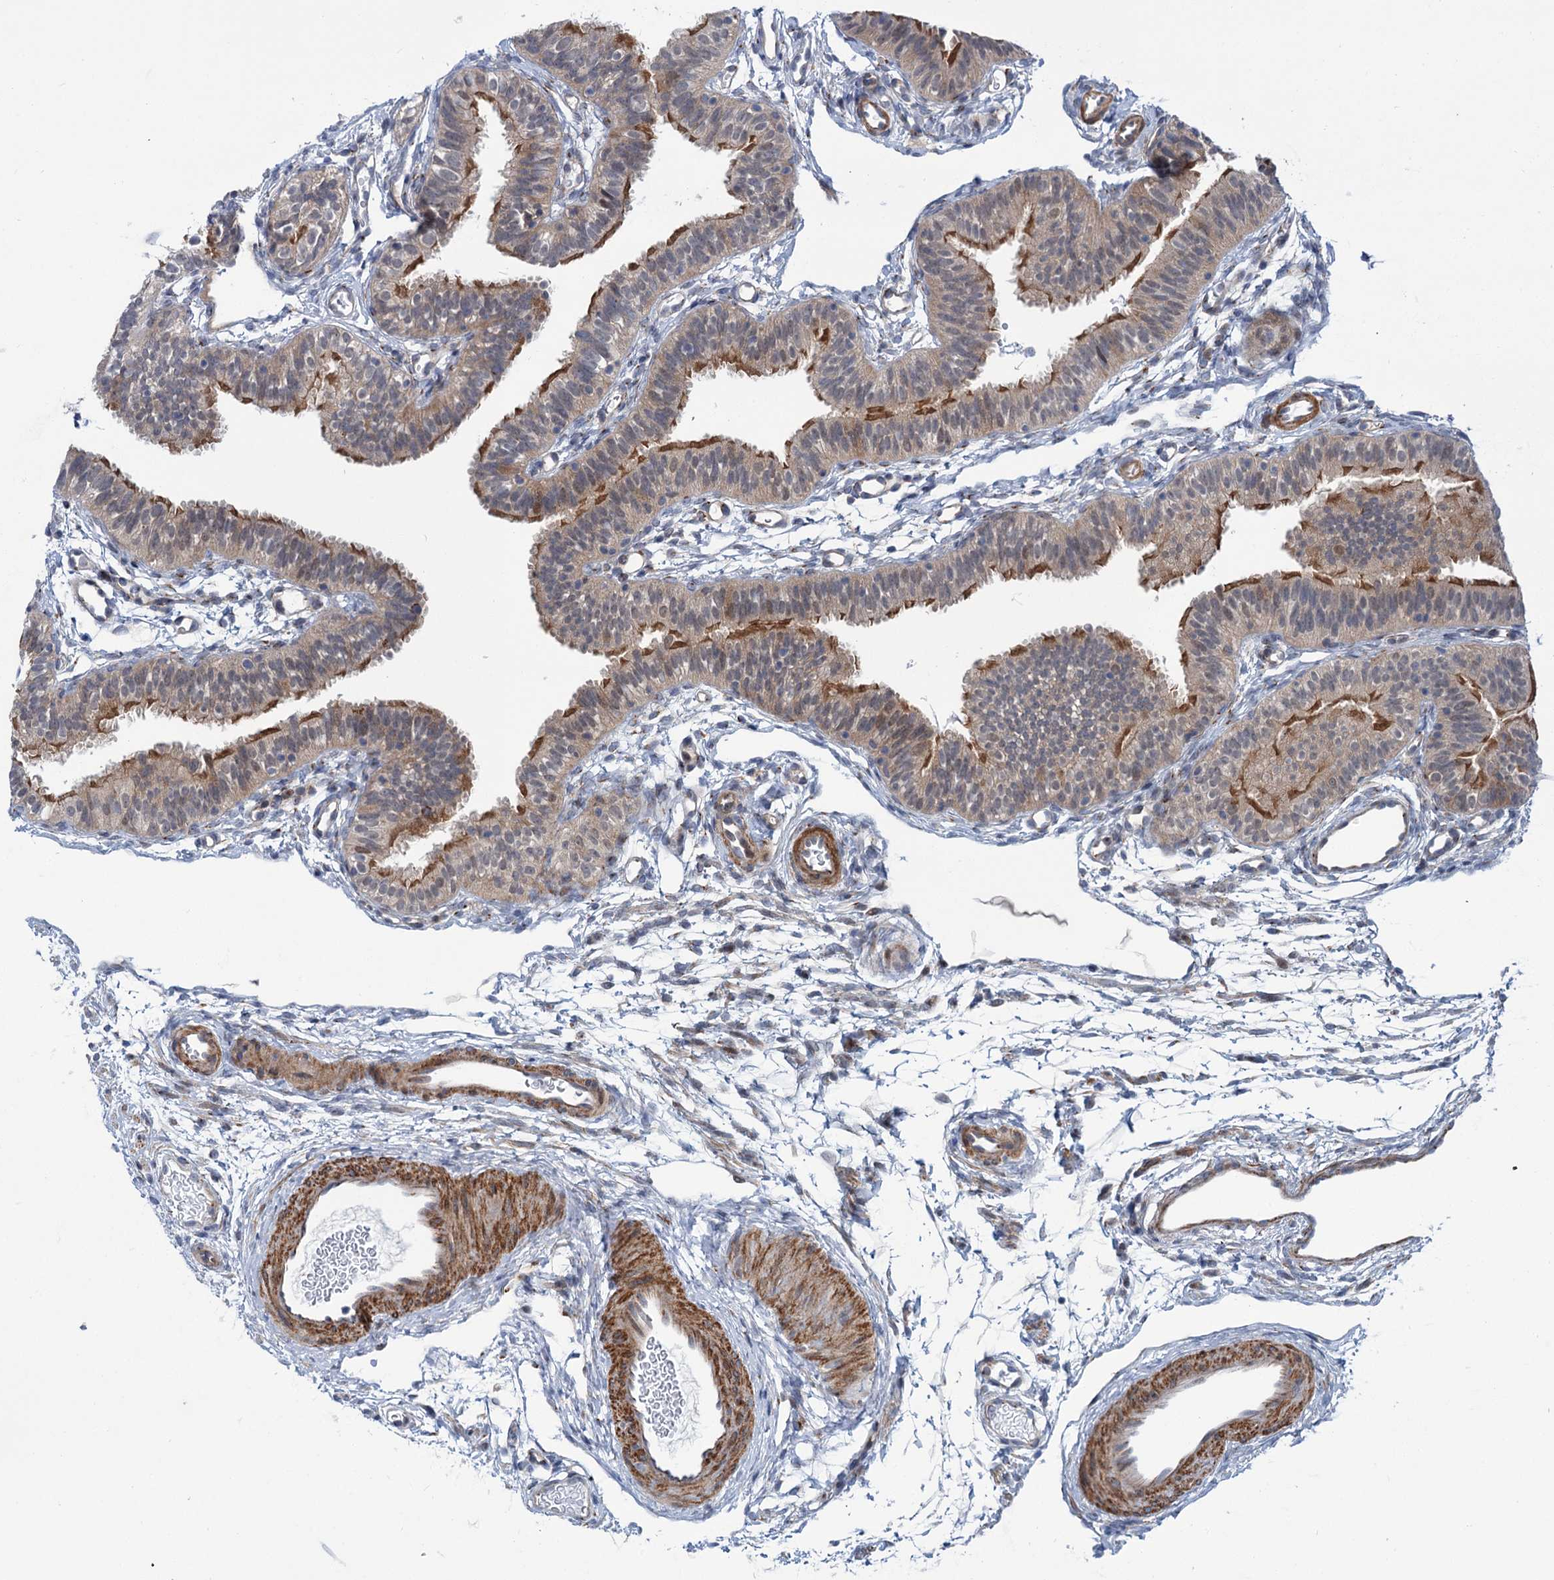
{"staining": {"intensity": "moderate", "quantity": "25%-75%", "location": "cytoplasmic/membranous"}, "tissue": "fallopian tube", "cell_type": "Glandular cells", "image_type": "normal", "snomed": [{"axis": "morphology", "description": "Normal tissue, NOS"}, {"axis": "topography", "description": "Fallopian tube"}], "caption": "Human fallopian tube stained with a brown dye shows moderate cytoplasmic/membranous positive expression in about 25%-75% of glandular cells.", "gene": "ELP4", "patient": {"sex": "female", "age": 35}}